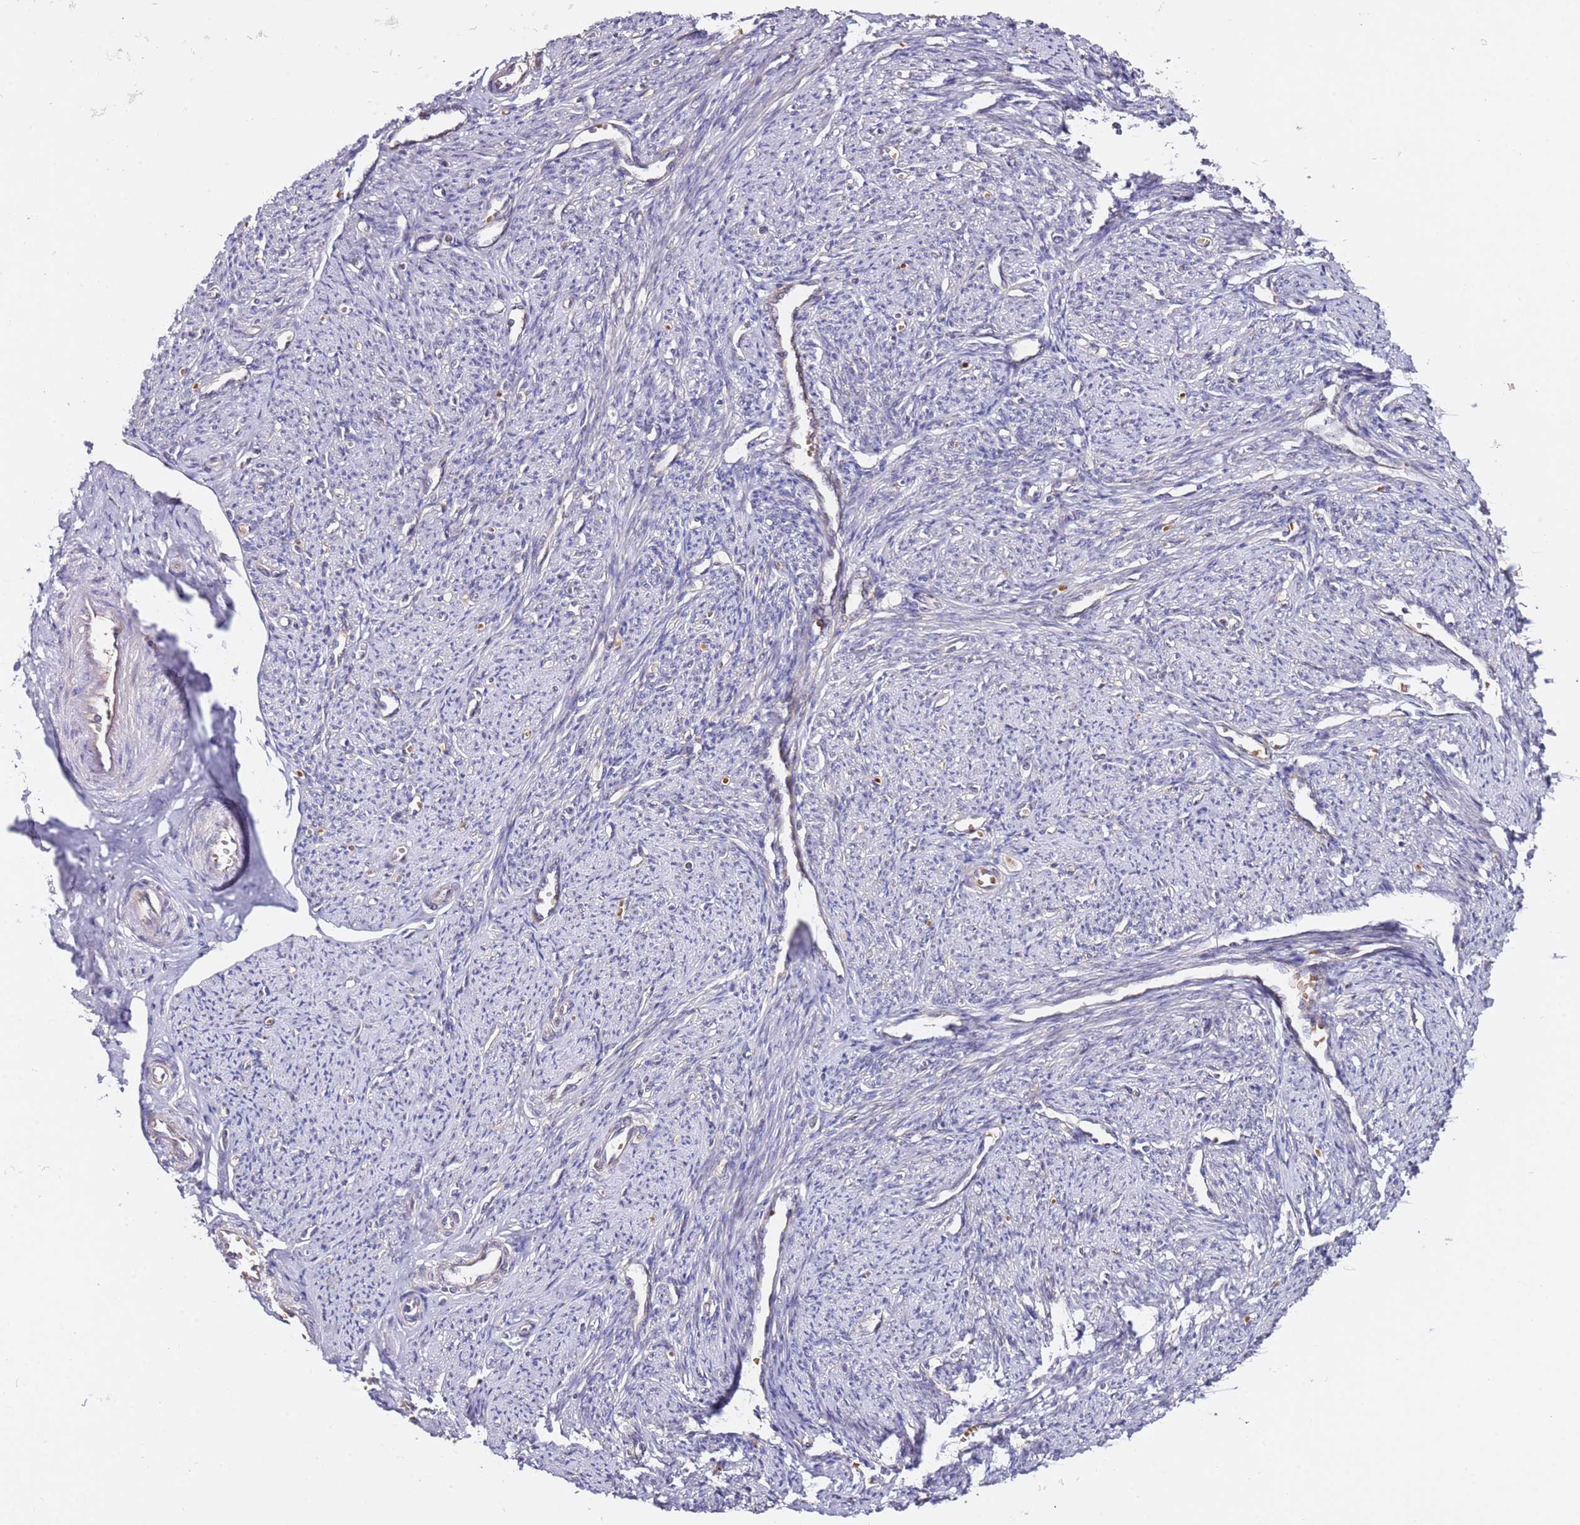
{"staining": {"intensity": "weak", "quantity": "25%-75%", "location": "cytoplasmic/membranous"}, "tissue": "smooth muscle", "cell_type": "Smooth muscle cells", "image_type": "normal", "snomed": [{"axis": "morphology", "description": "Normal tissue, NOS"}, {"axis": "topography", "description": "Smooth muscle"}, {"axis": "topography", "description": "Uterus"}], "caption": "This is an image of immunohistochemistry (IHC) staining of normal smooth muscle, which shows weak expression in the cytoplasmic/membranous of smooth muscle cells.", "gene": "OSBPL2", "patient": {"sex": "female", "age": 59}}